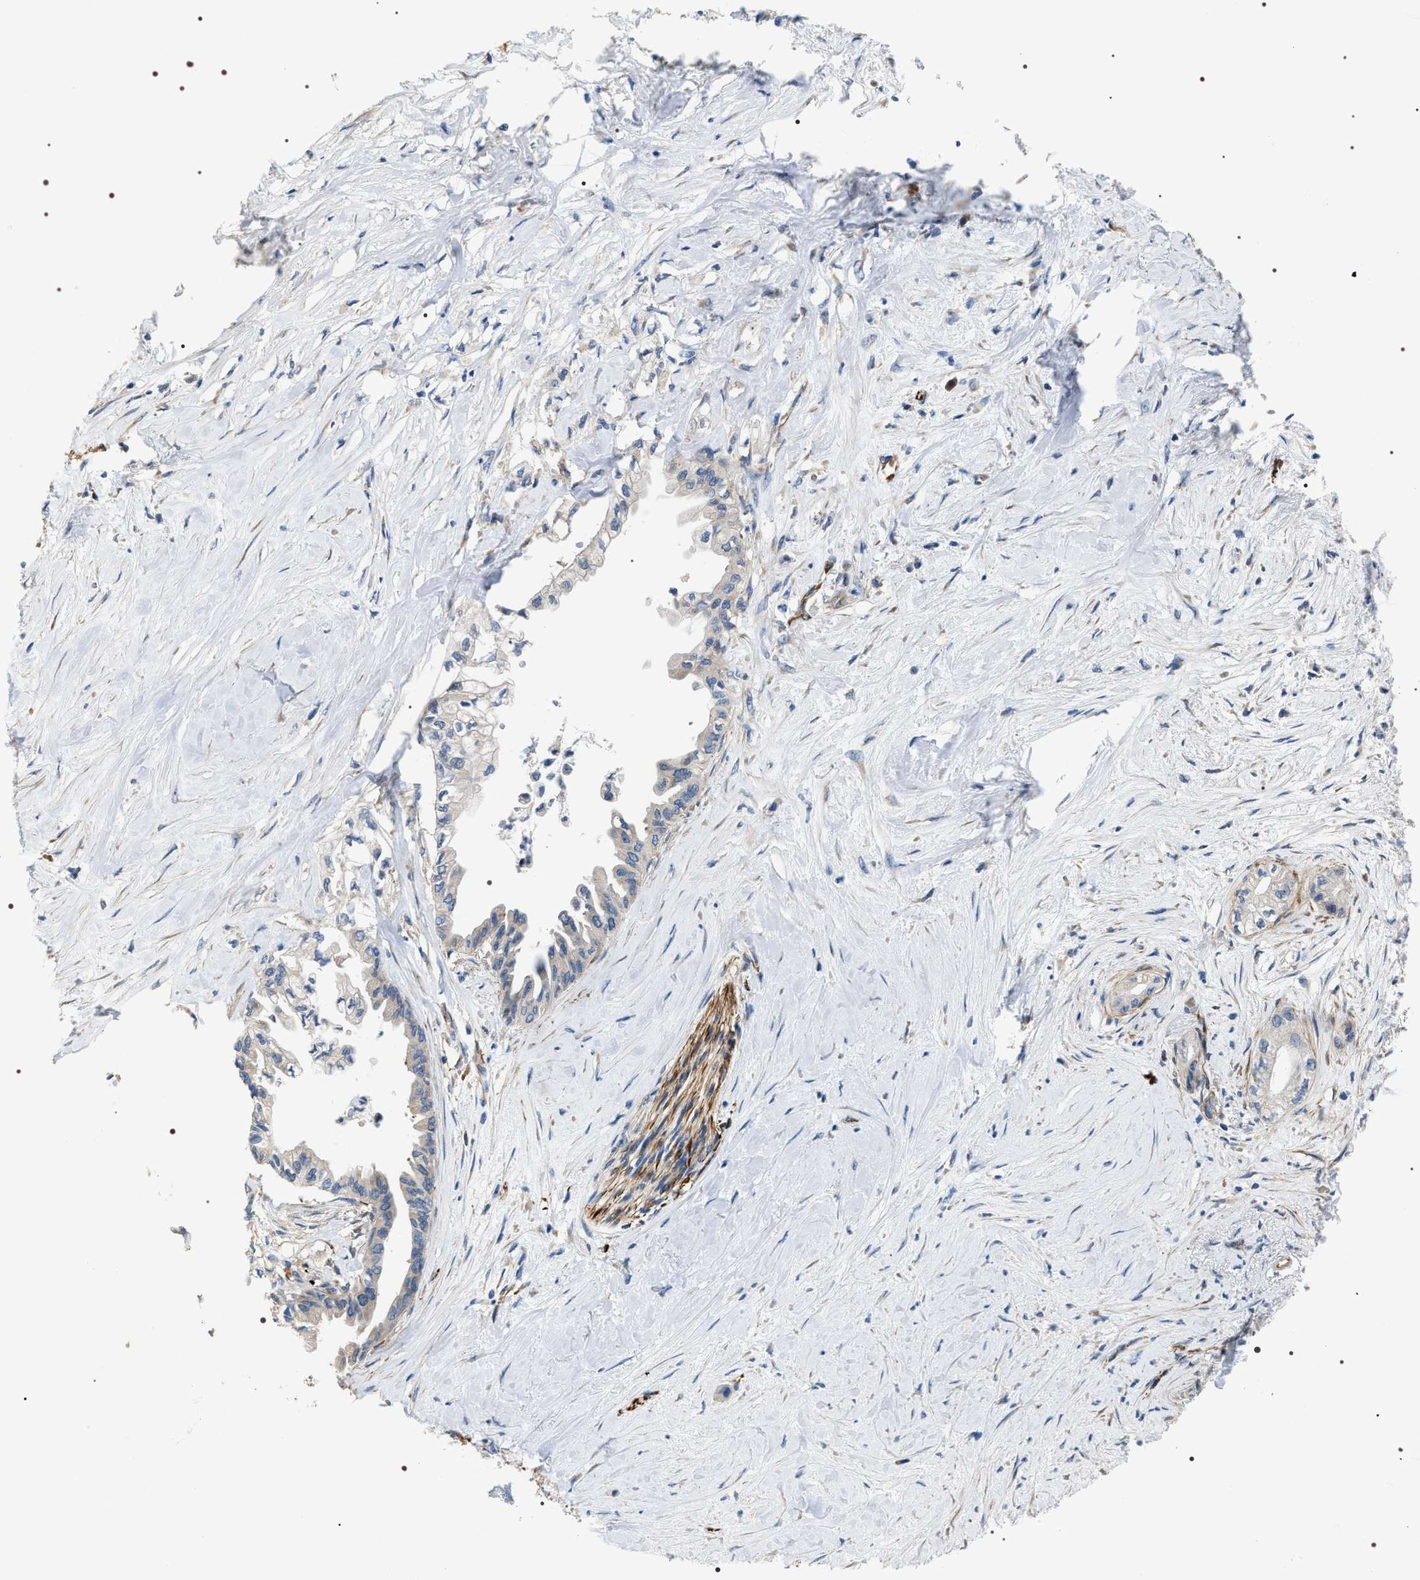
{"staining": {"intensity": "negative", "quantity": "none", "location": "none"}, "tissue": "pancreatic cancer", "cell_type": "Tumor cells", "image_type": "cancer", "snomed": [{"axis": "morphology", "description": "Normal tissue, NOS"}, {"axis": "morphology", "description": "Adenocarcinoma, NOS"}, {"axis": "topography", "description": "Pancreas"}, {"axis": "topography", "description": "Duodenum"}], "caption": "There is no significant staining in tumor cells of pancreatic adenocarcinoma.", "gene": "PKD1L1", "patient": {"sex": "female", "age": 60}}